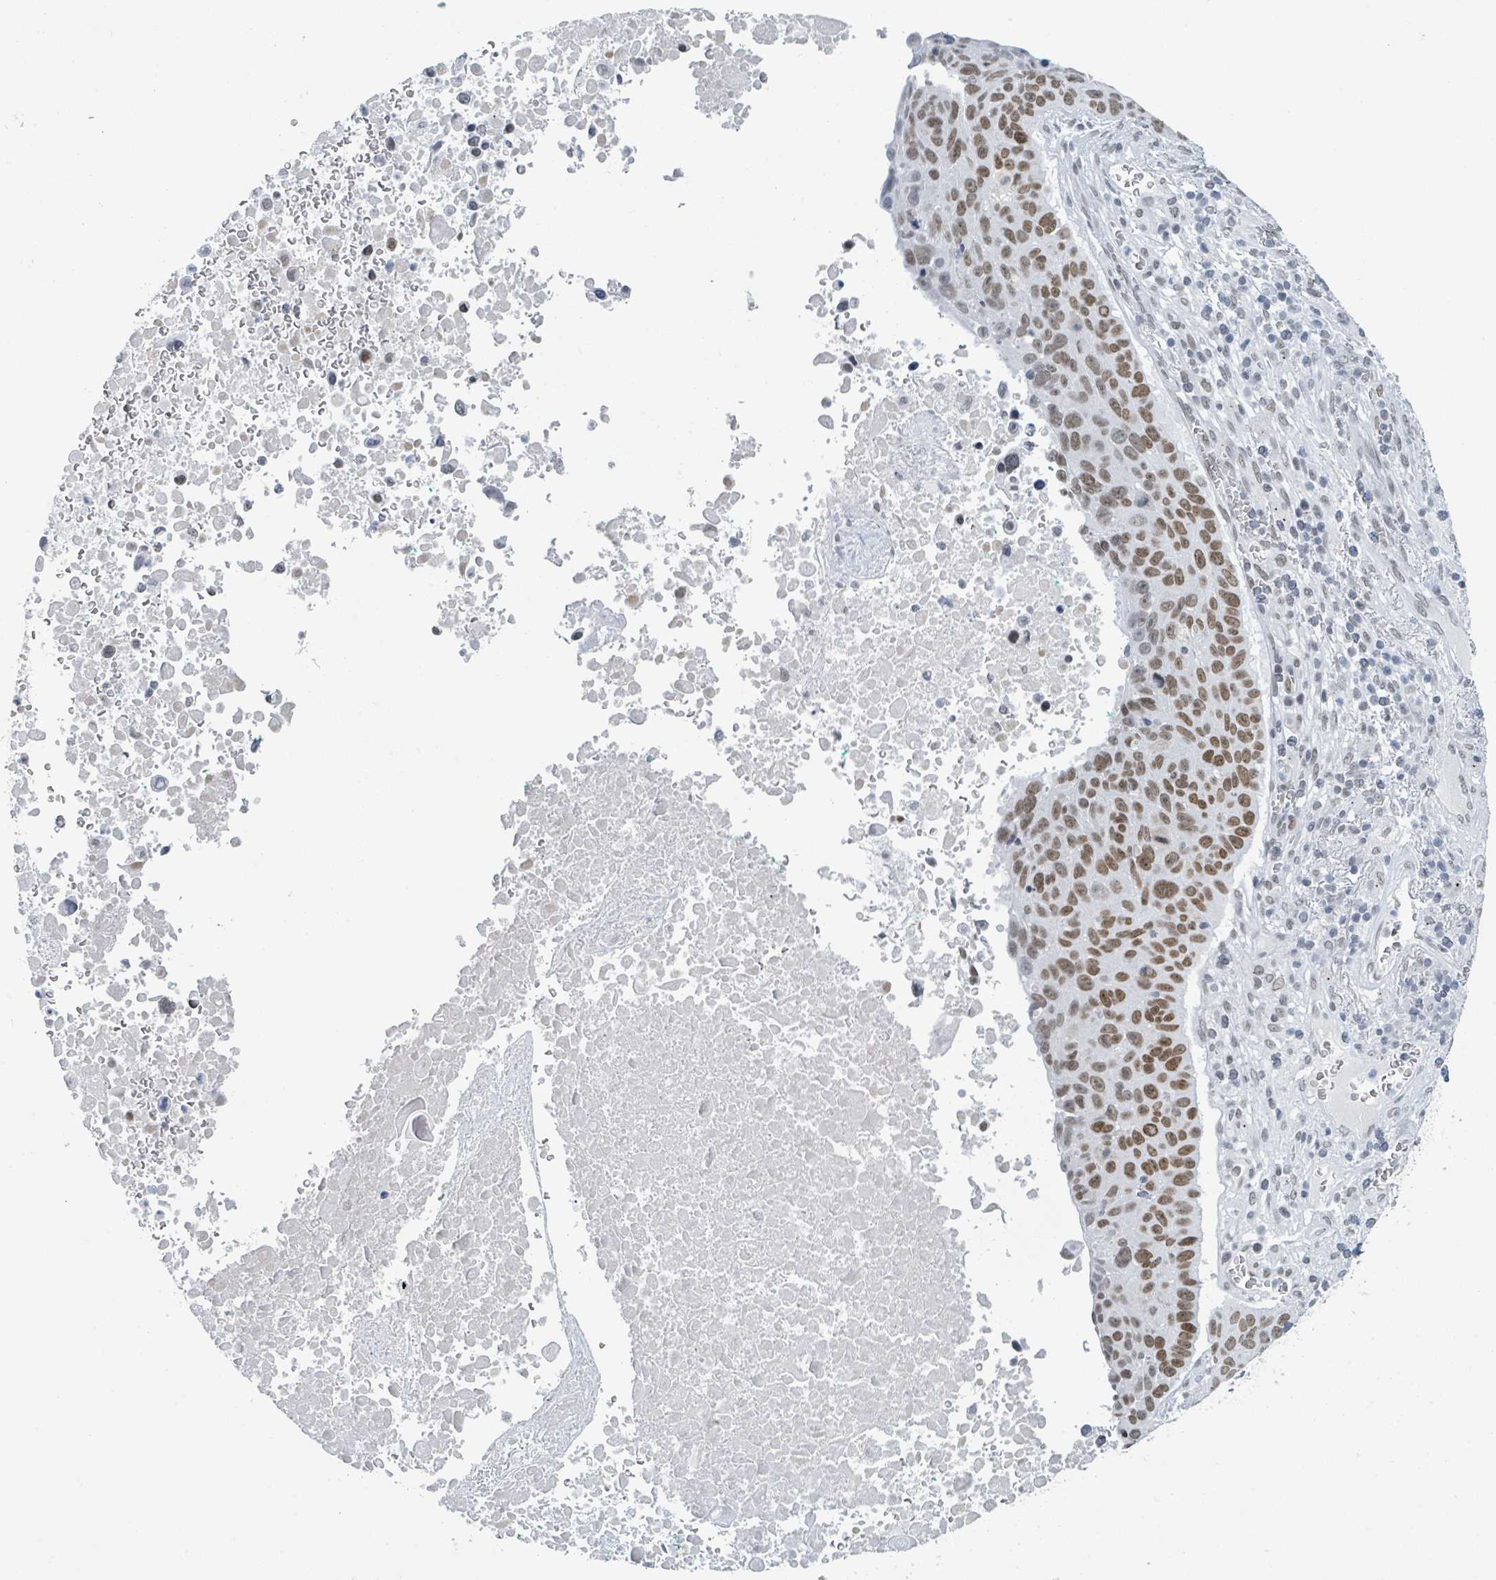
{"staining": {"intensity": "moderate", "quantity": ">75%", "location": "nuclear"}, "tissue": "lung cancer", "cell_type": "Tumor cells", "image_type": "cancer", "snomed": [{"axis": "morphology", "description": "Squamous cell carcinoma, NOS"}, {"axis": "topography", "description": "Lung"}], "caption": "This is a histology image of immunohistochemistry (IHC) staining of lung squamous cell carcinoma, which shows moderate staining in the nuclear of tumor cells.", "gene": "EHMT2", "patient": {"sex": "male", "age": 66}}